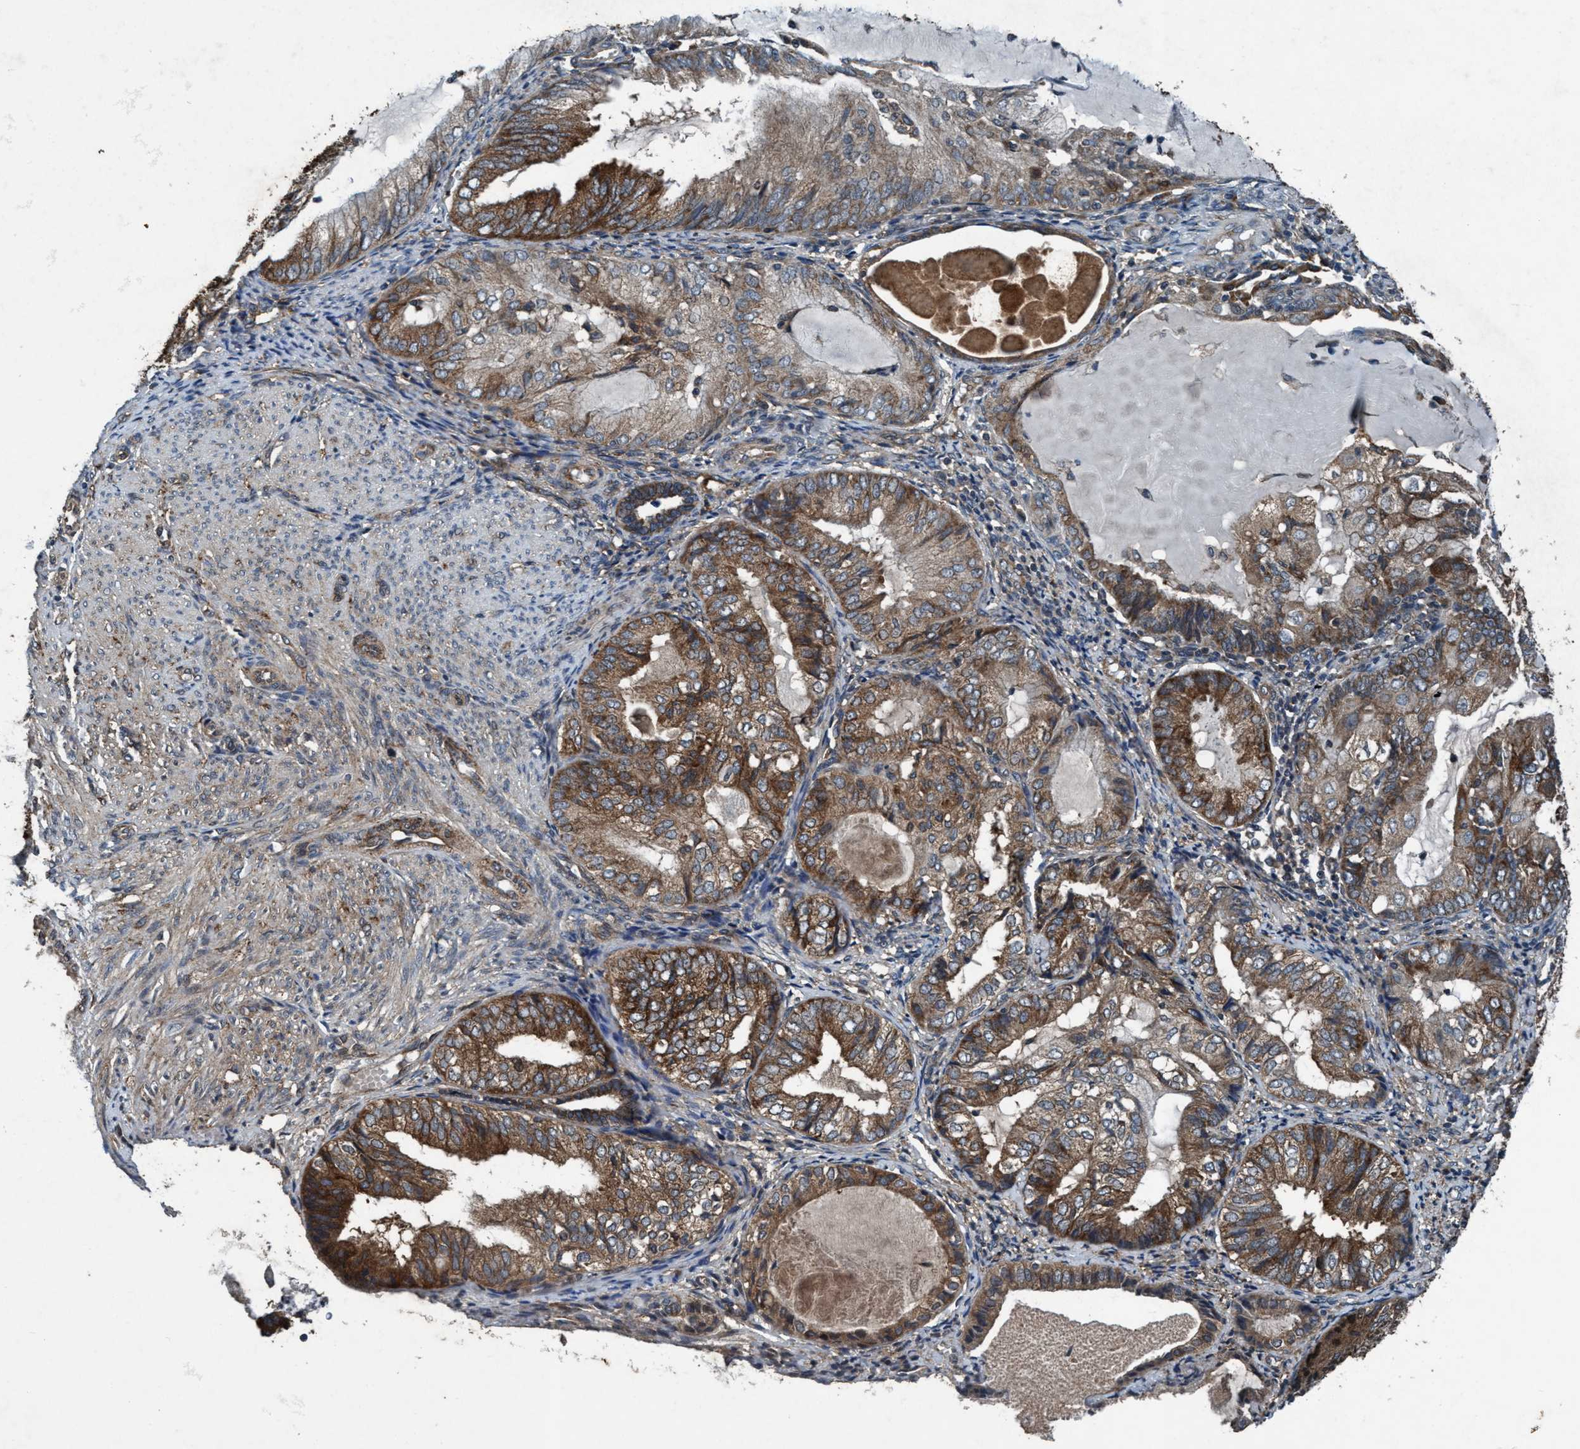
{"staining": {"intensity": "strong", "quantity": ">75%", "location": "cytoplasmic/membranous"}, "tissue": "endometrial cancer", "cell_type": "Tumor cells", "image_type": "cancer", "snomed": [{"axis": "morphology", "description": "Adenocarcinoma, NOS"}, {"axis": "topography", "description": "Endometrium"}], "caption": "Protein staining by immunohistochemistry (IHC) exhibits strong cytoplasmic/membranous expression in approximately >75% of tumor cells in endometrial cancer.", "gene": "AKT1S1", "patient": {"sex": "female", "age": 81}}